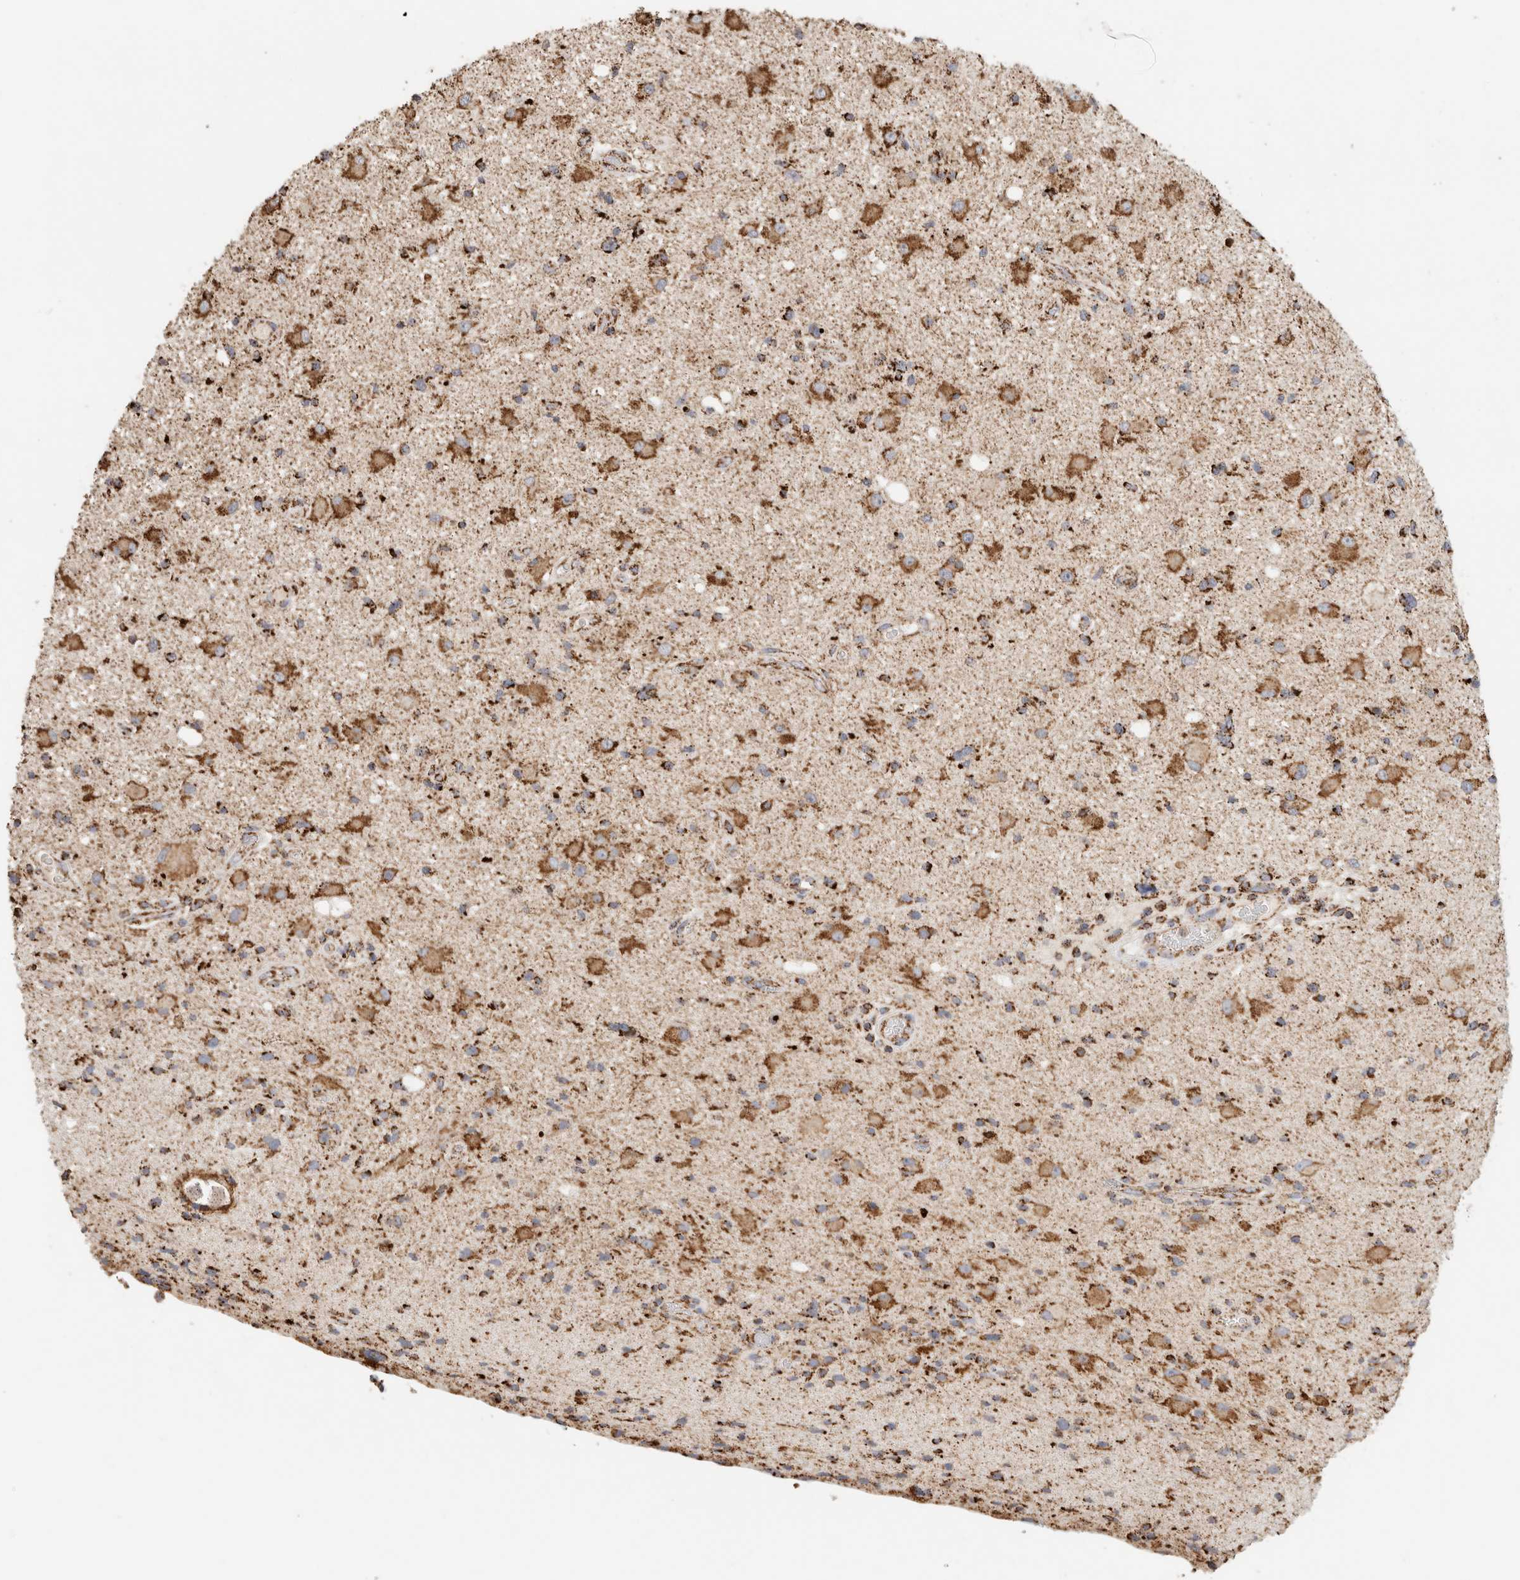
{"staining": {"intensity": "moderate", "quantity": ">75%", "location": "cytoplasmic/membranous"}, "tissue": "glioma", "cell_type": "Tumor cells", "image_type": "cancer", "snomed": [{"axis": "morphology", "description": "Glioma, malignant, High grade"}, {"axis": "topography", "description": "Brain"}], "caption": "An immunohistochemistry (IHC) image of neoplastic tissue is shown. Protein staining in brown labels moderate cytoplasmic/membranous positivity in malignant glioma (high-grade) within tumor cells.", "gene": "C1QBP", "patient": {"sex": "male", "age": 33}}